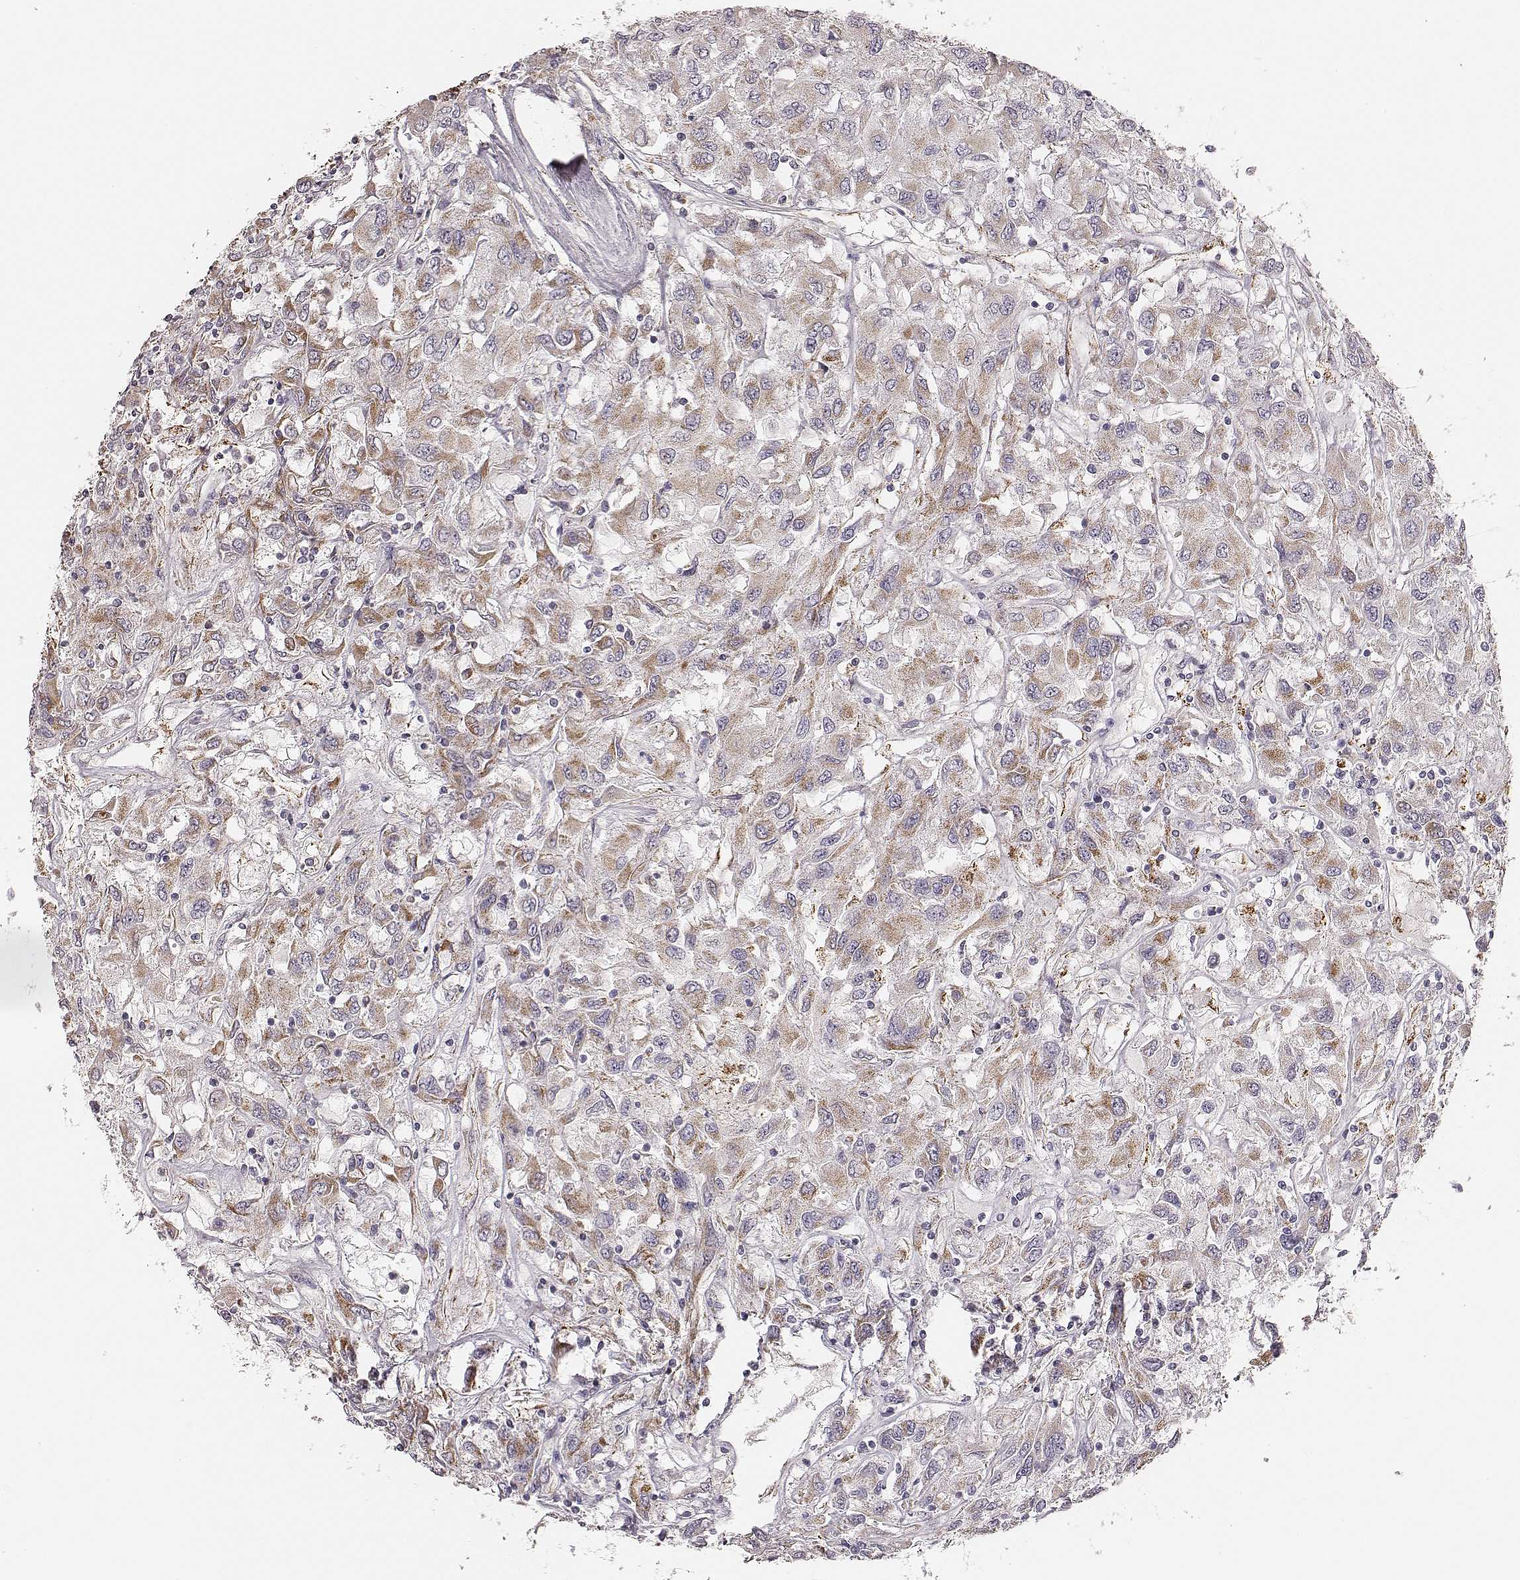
{"staining": {"intensity": "moderate", "quantity": ">75%", "location": "cytoplasmic/membranous"}, "tissue": "renal cancer", "cell_type": "Tumor cells", "image_type": "cancer", "snomed": [{"axis": "morphology", "description": "Adenocarcinoma, NOS"}, {"axis": "topography", "description": "Kidney"}], "caption": "Immunohistochemistry micrograph of adenocarcinoma (renal) stained for a protein (brown), which demonstrates medium levels of moderate cytoplasmic/membranous expression in about >75% of tumor cells.", "gene": "TUFM", "patient": {"sex": "female", "age": 76}}